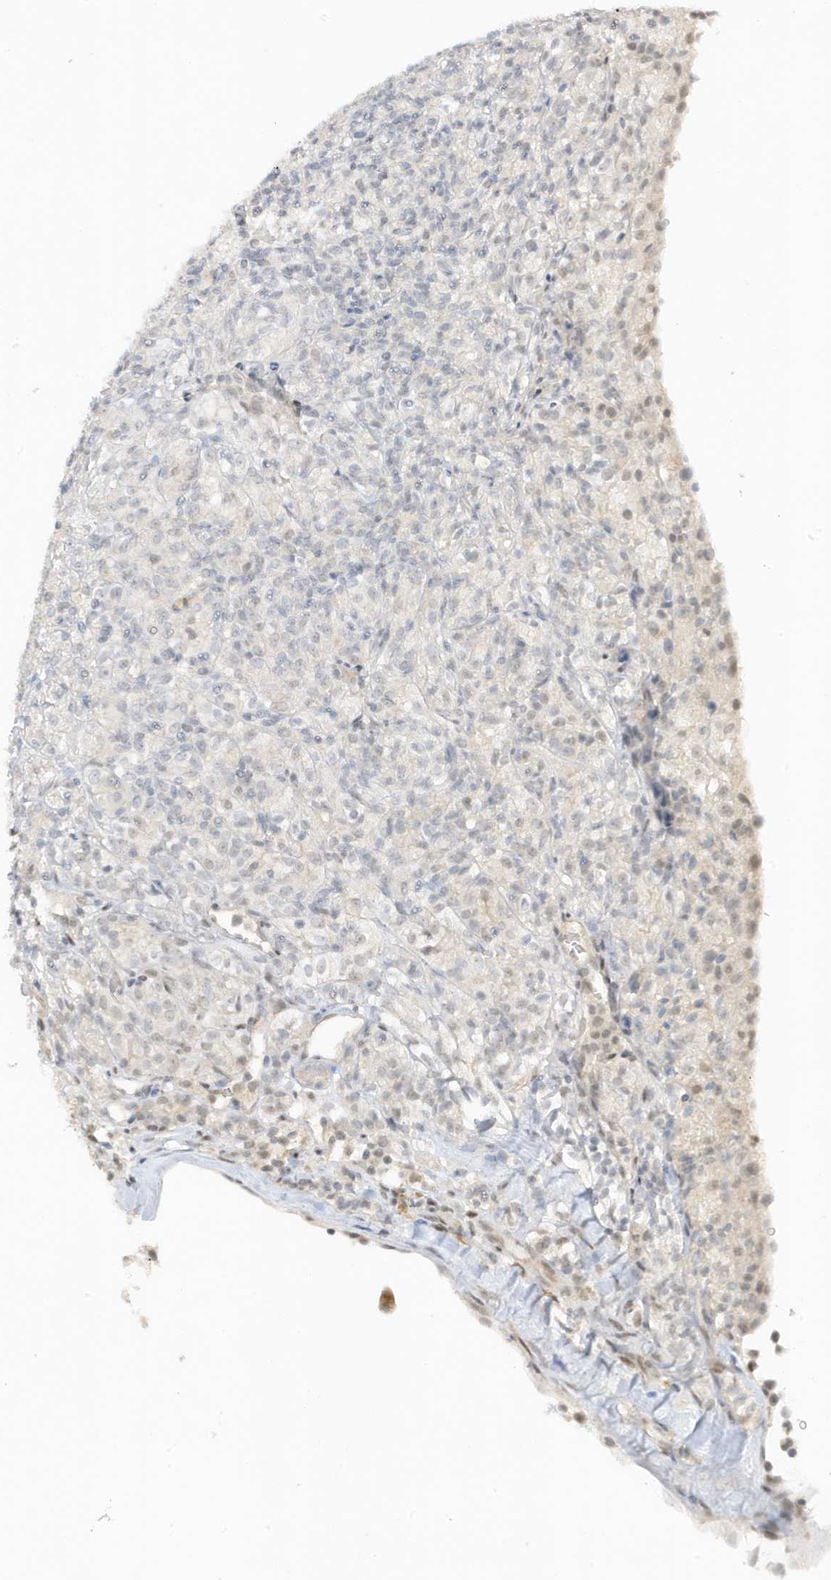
{"staining": {"intensity": "negative", "quantity": "none", "location": "none"}, "tissue": "renal cancer", "cell_type": "Tumor cells", "image_type": "cancer", "snomed": [{"axis": "morphology", "description": "Adenocarcinoma, NOS"}, {"axis": "topography", "description": "Kidney"}], "caption": "The photomicrograph displays no staining of tumor cells in adenocarcinoma (renal).", "gene": "MSL3", "patient": {"sex": "male", "age": 77}}